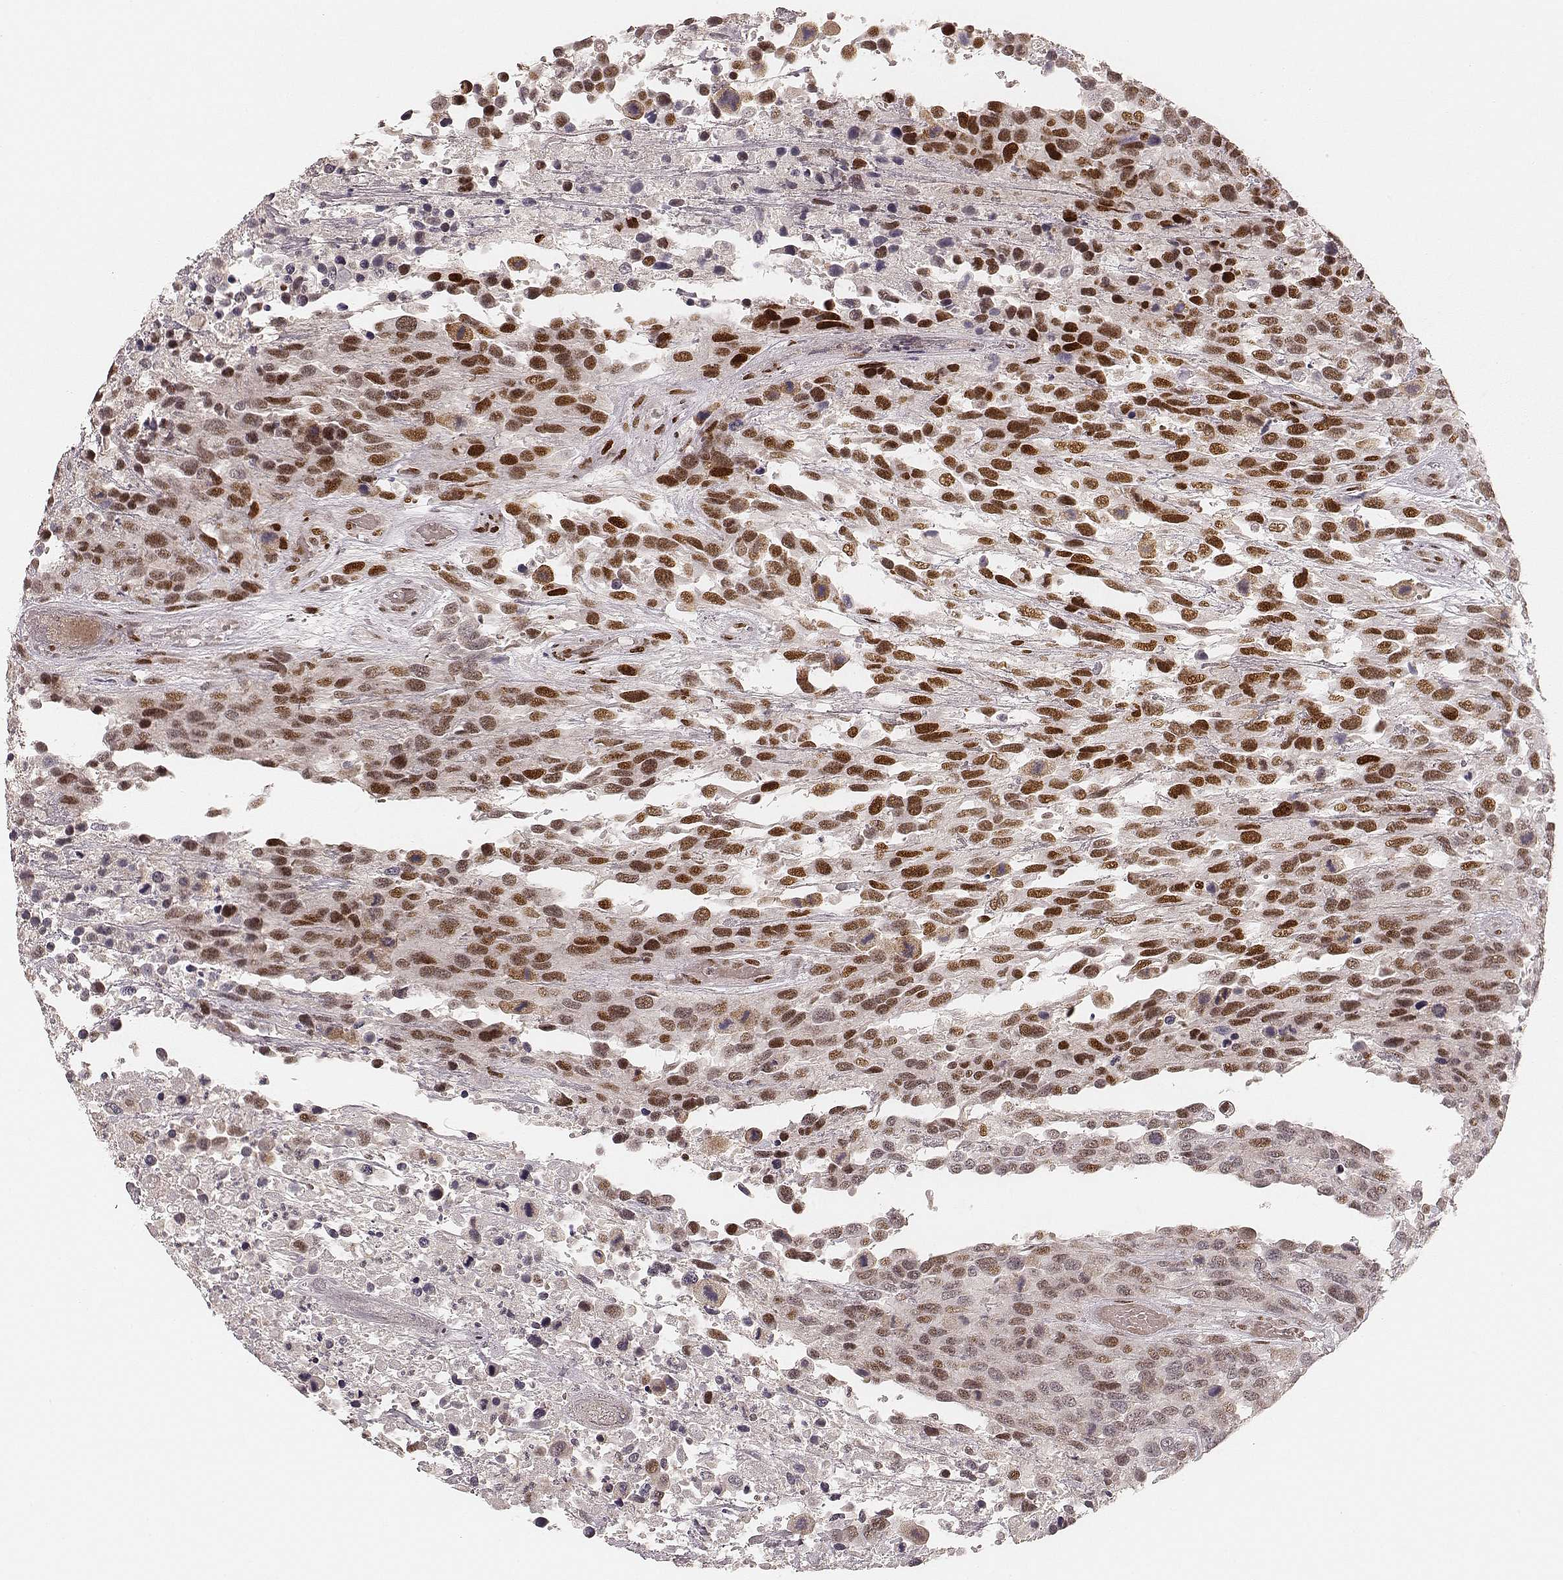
{"staining": {"intensity": "moderate", "quantity": ">75%", "location": "nuclear"}, "tissue": "urothelial cancer", "cell_type": "Tumor cells", "image_type": "cancer", "snomed": [{"axis": "morphology", "description": "Urothelial carcinoma, High grade"}, {"axis": "topography", "description": "Urinary bladder"}], "caption": "Approximately >75% of tumor cells in human high-grade urothelial carcinoma display moderate nuclear protein expression as visualized by brown immunohistochemical staining.", "gene": "HNRNPC", "patient": {"sex": "female", "age": 70}}